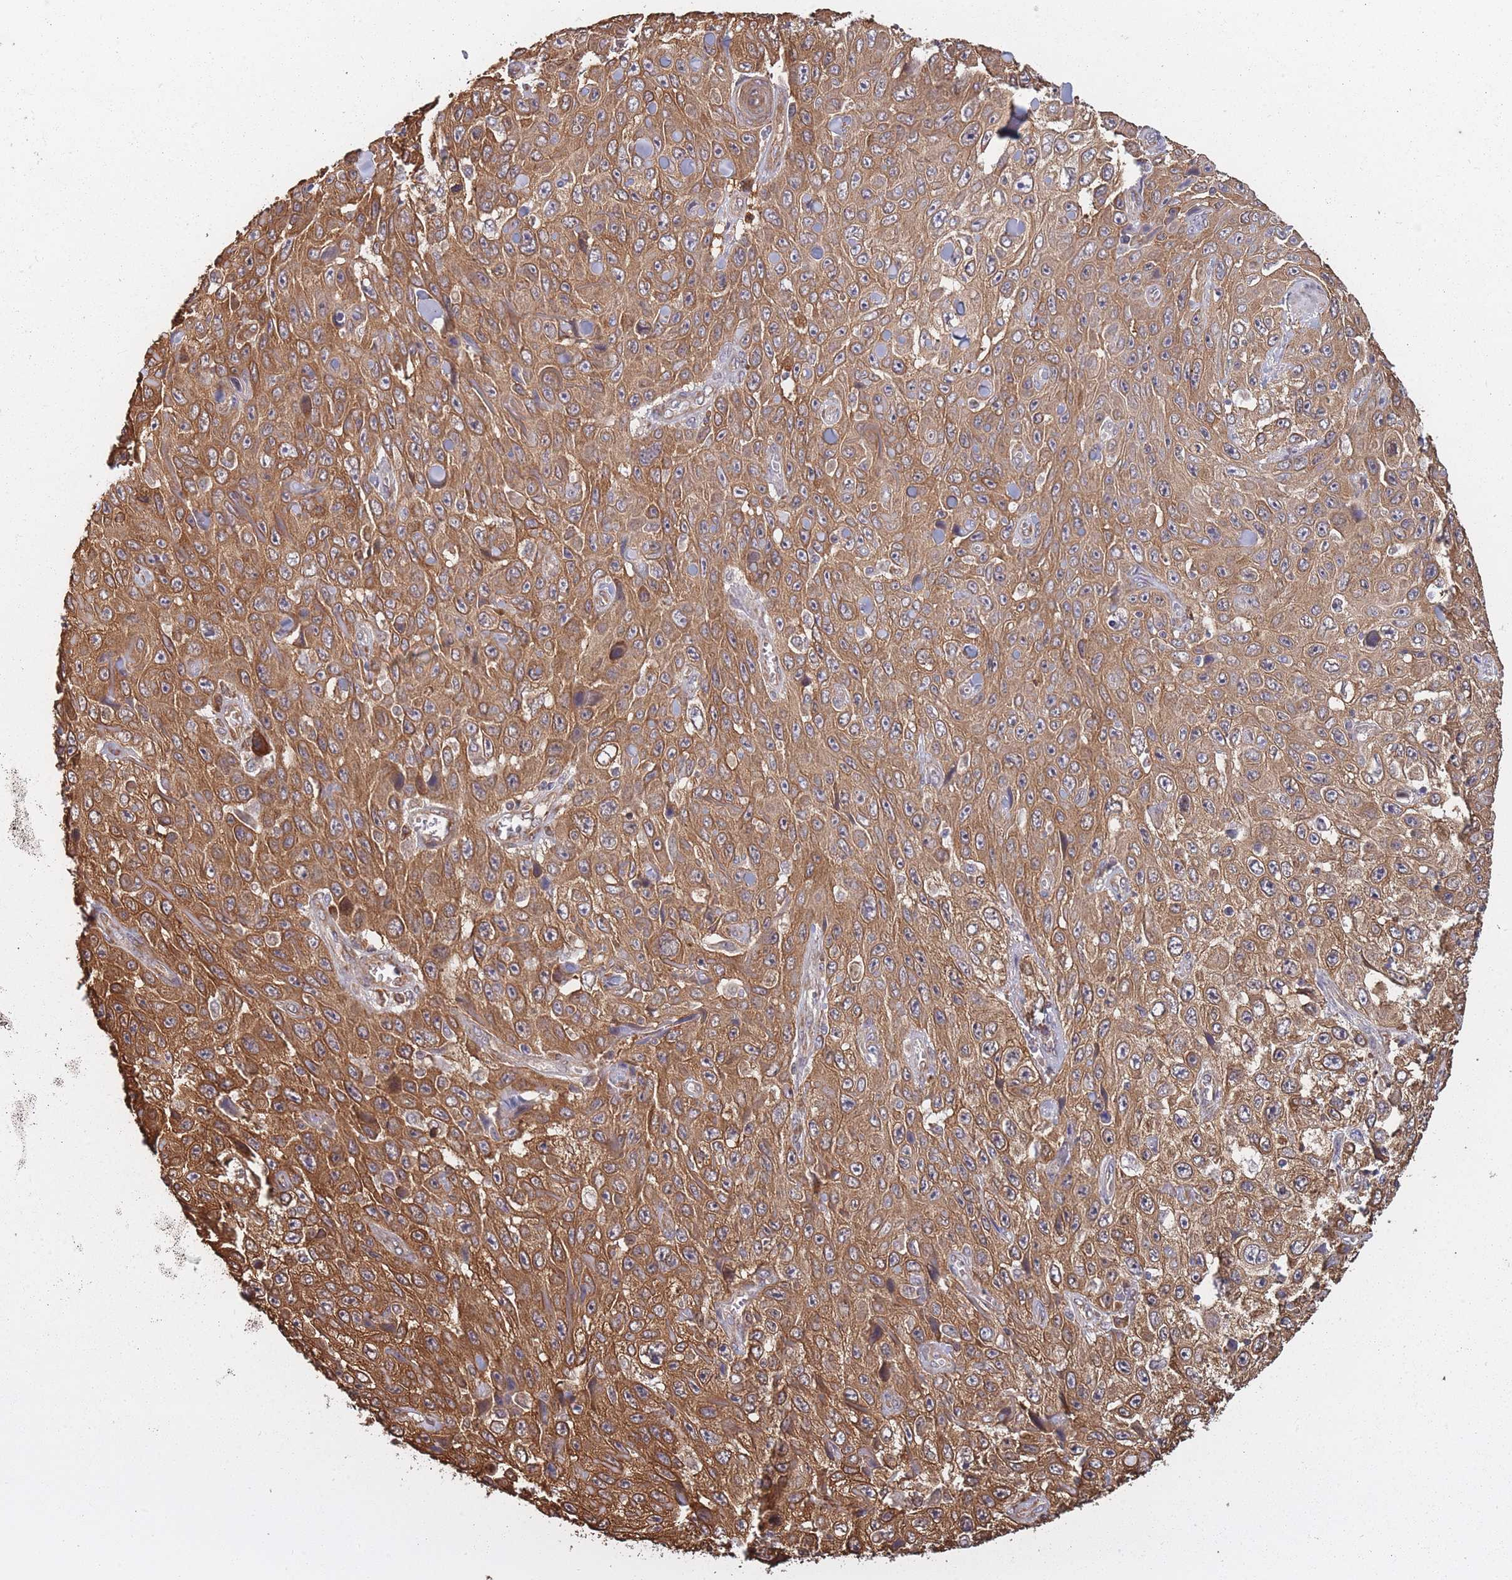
{"staining": {"intensity": "moderate", "quantity": ">75%", "location": "cytoplasmic/membranous"}, "tissue": "skin cancer", "cell_type": "Tumor cells", "image_type": "cancer", "snomed": [{"axis": "morphology", "description": "Squamous cell carcinoma, NOS"}, {"axis": "topography", "description": "Skin"}], "caption": "An immunohistochemistry (IHC) histopathology image of tumor tissue is shown. Protein staining in brown highlights moderate cytoplasmic/membranous positivity in skin cancer (squamous cell carcinoma) within tumor cells. (DAB IHC, brown staining for protein, blue staining for nuclei).", "gene": "ARL13B", "patient": {"sex": "male", "age": 82}}